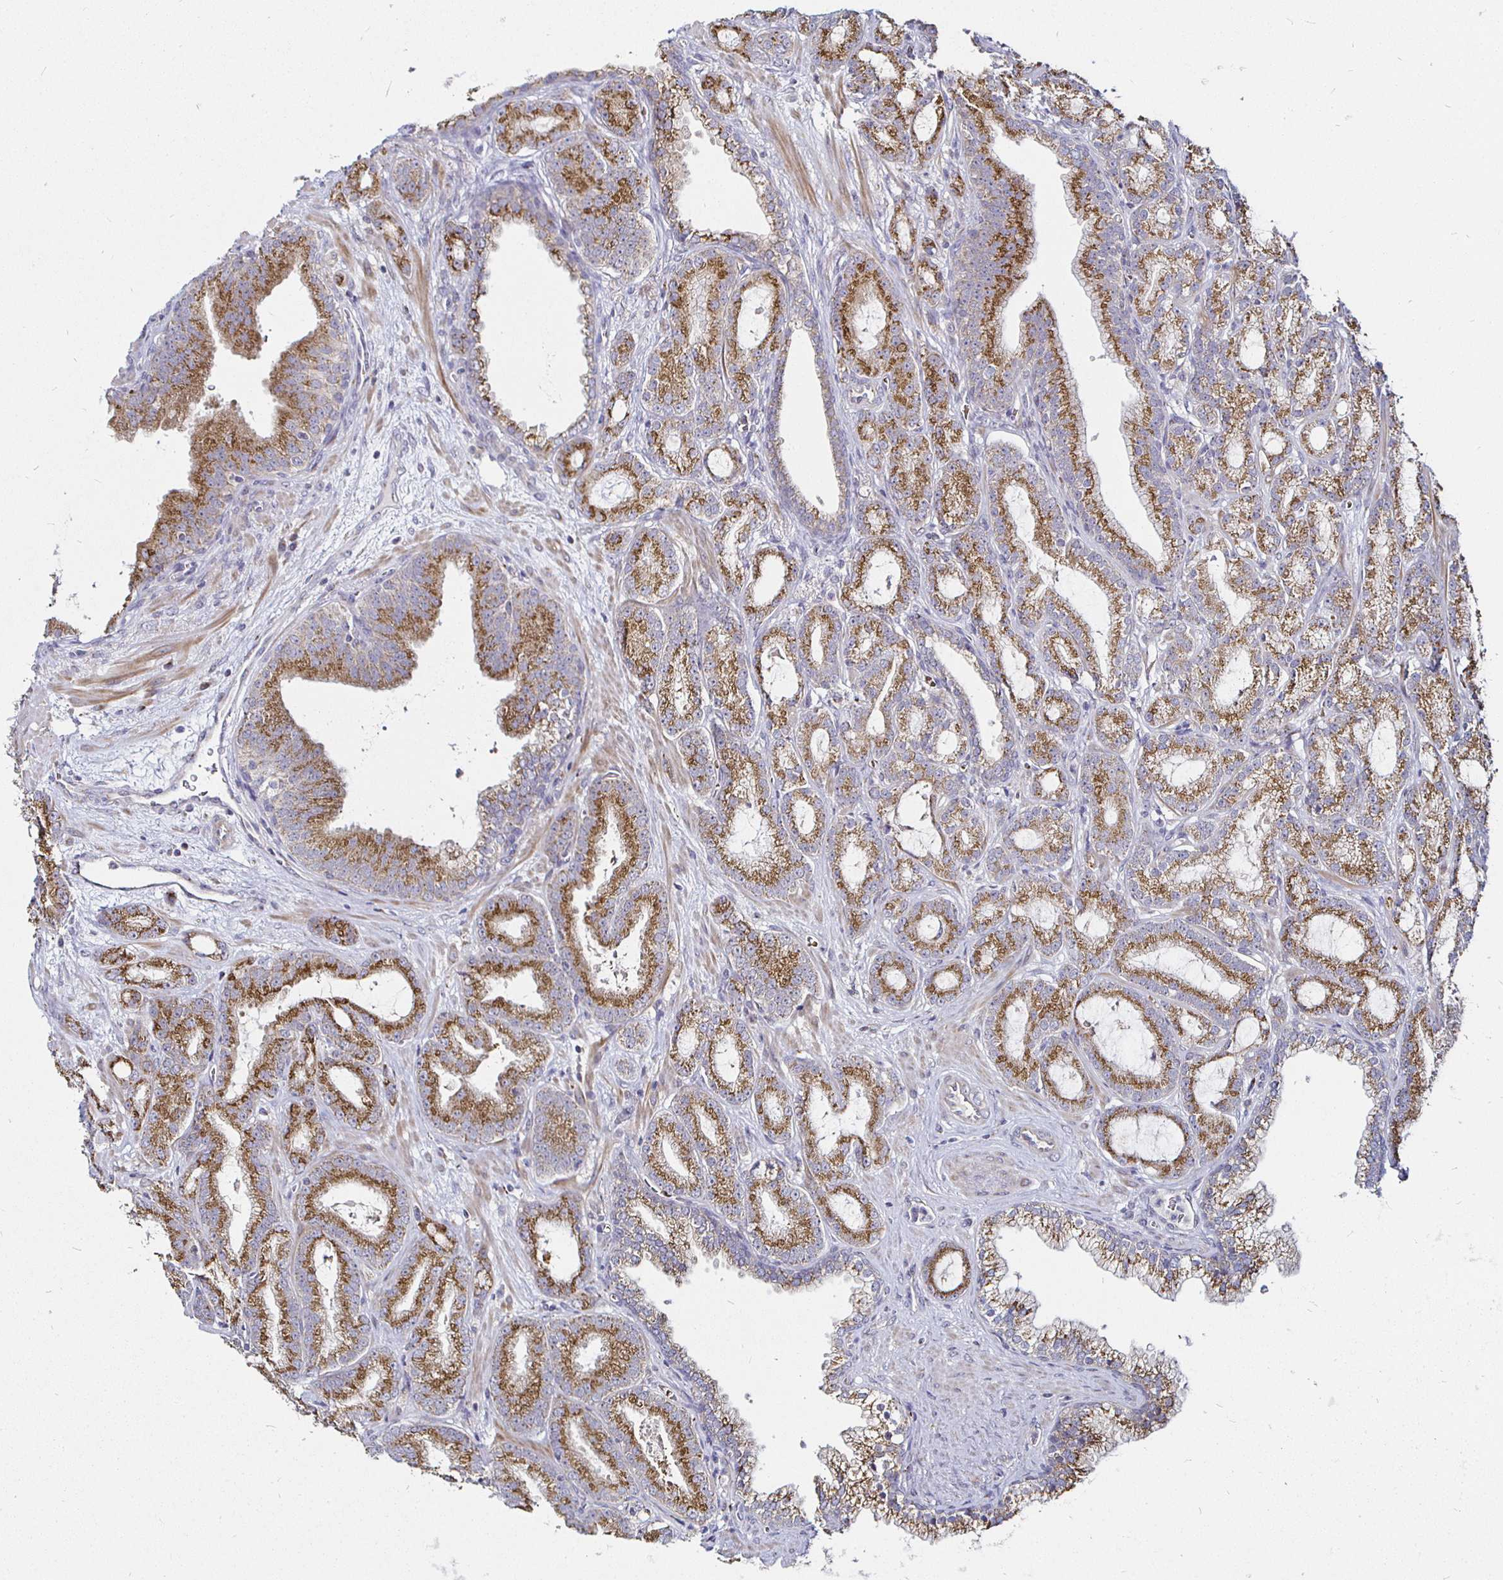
{"staining": {"intensity": "moderate", "quantity": ">75%", "location": "cytoplasmic/membranous"}, "tissue": "prostate cancer", "cell_type": "Tumor cells", "image_type": "cancer", "snomed": [{"axis": "morphology", "description": "Adenocarcinoma, High grade"}, {"axis": "topography", "description": "Prostate"}], "caption": "DAB (3,3'-diaminobenzidine) immunohistochemical staining of prostate cancer shows moderate cytoplasmic/membranous protein positivity in about >75% of tumor cells.", "gene": "ATG3", "patient": {"sex": "male", "age": 65}}